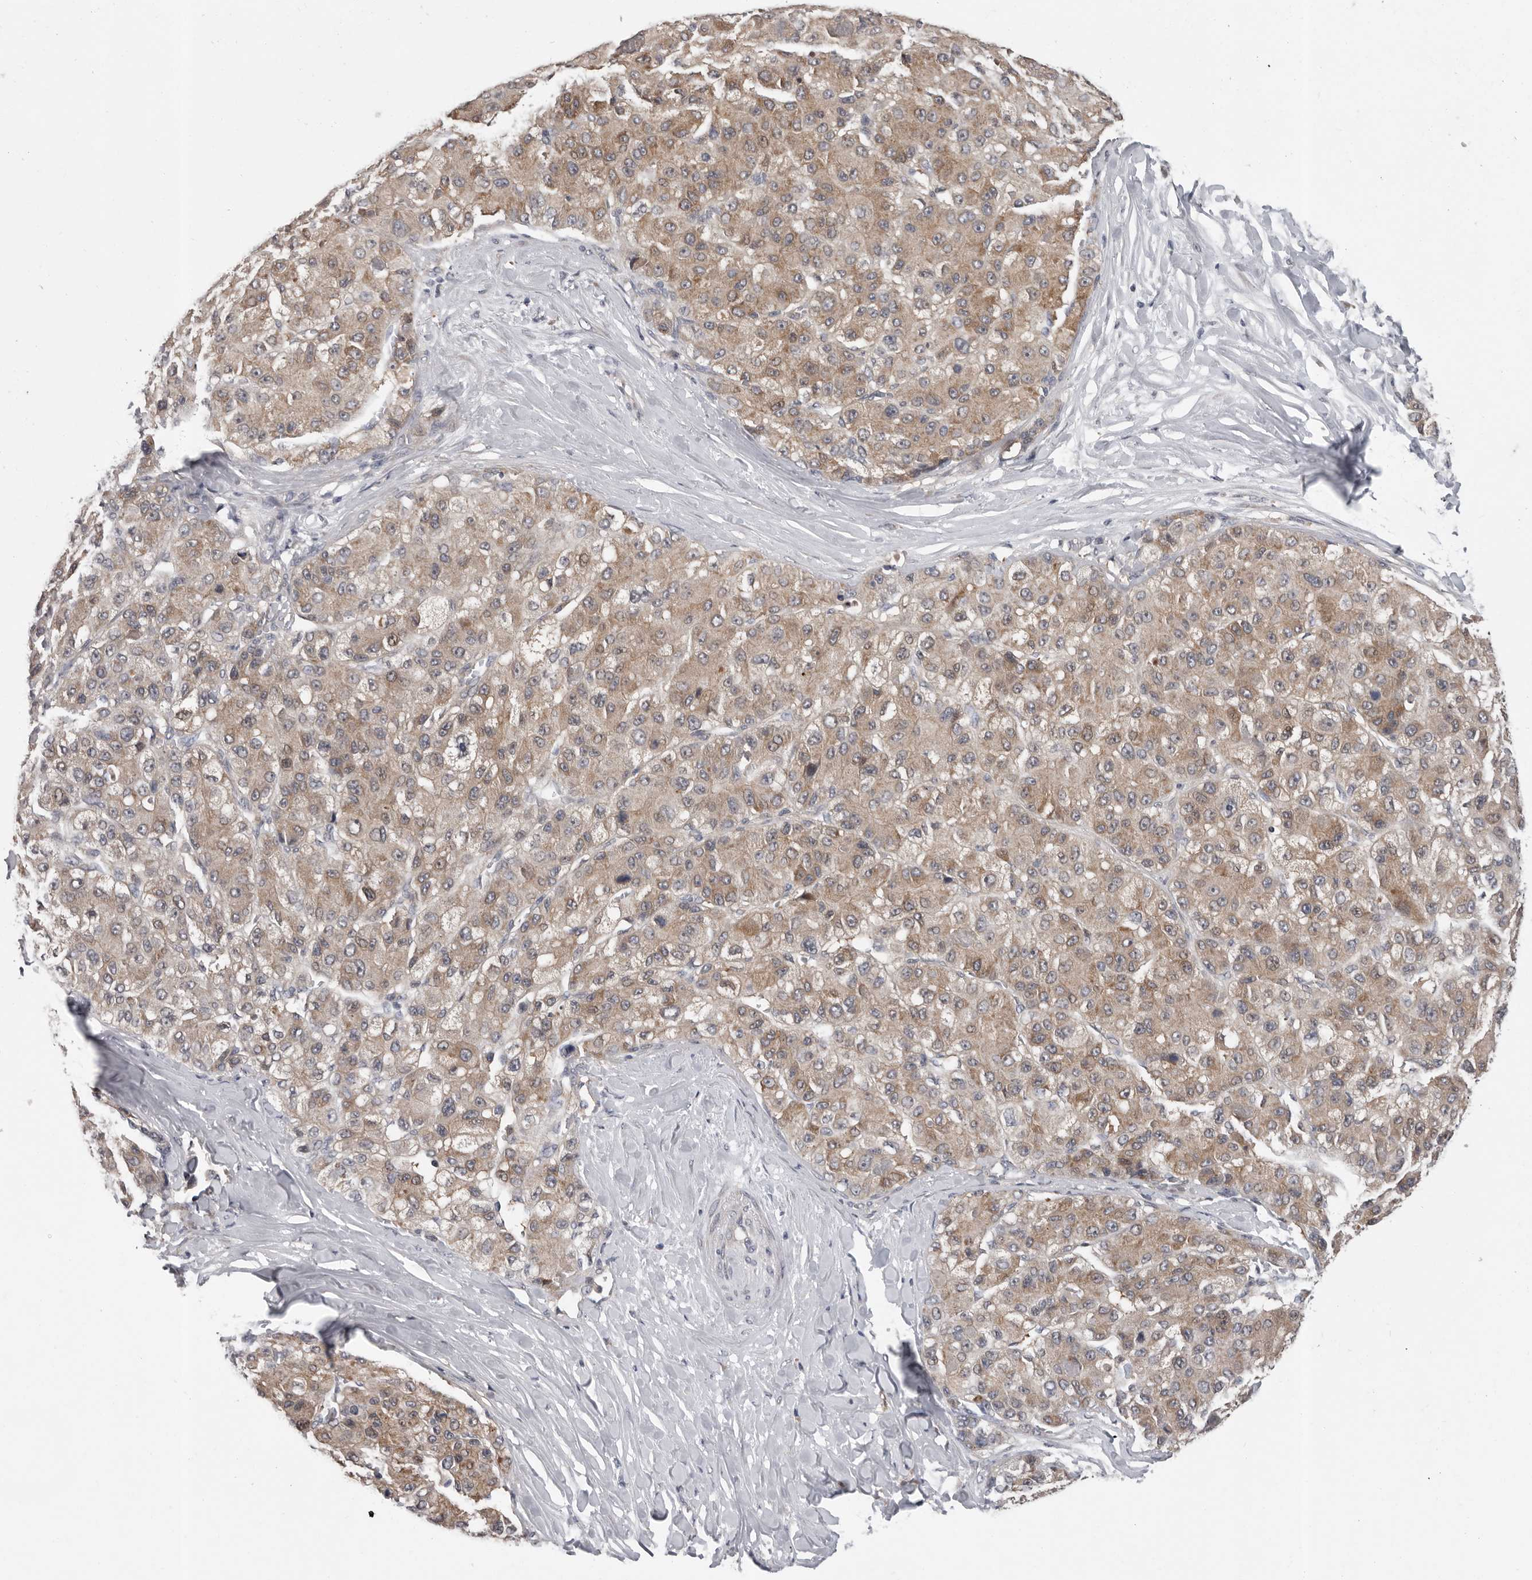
{"staining": {"intensity": "weak", "quantity": ">75%", "location": "cytoplasmic/membranous"}, "tissue": "liver cancer", "cell_type": "Tumor cells", "image_type": "cancer", "snomed": [{"axis": "morphology", "description": "Carcinoma, Hepatocellular, NOS"}, {"axis": "topography", "description": "Liver"}], "caption": "This image displays IHC staining of hepatocellular carcinoma (liver), with low weak cytoplasmic/membranous expression in approximately >75% of tumor cells.", "gene": "RALGPS2", "patient": {"sex": "male", "age": 80}}